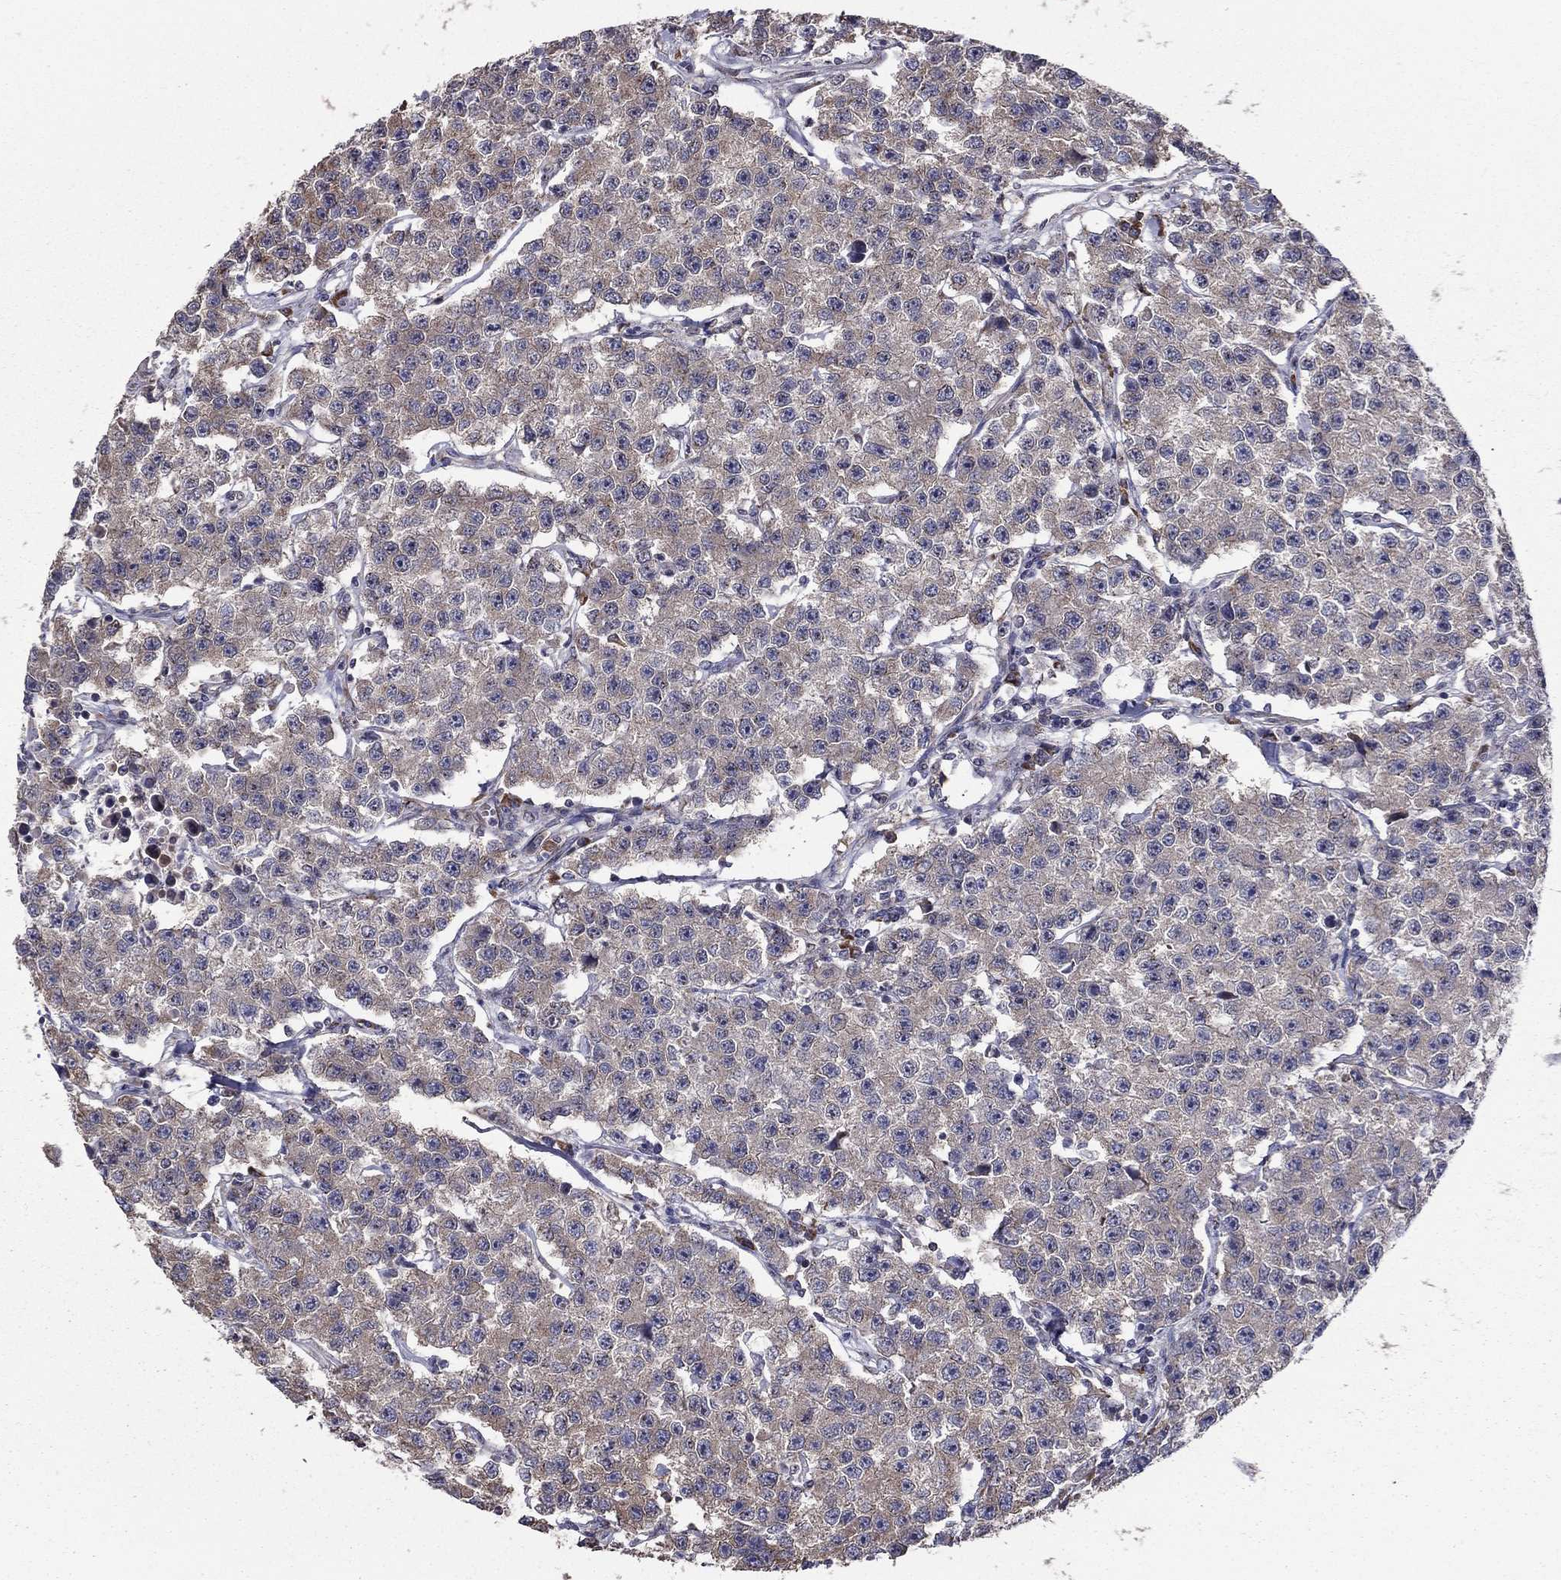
{"staining": {"intensity": "weak", "quantity": "<25%", "location": "cytoplasmic/membranous"}, "tissue": "testis cancer", "cell_type": "Tumor cells", "image_type": "cancer", "snomed": [{"axis": "morphology", "description": "Seminoma, NOS"}, {"axis": "topography", "description": "Testis"}], "caption": "Immunohistochemical staining of testis cancer demonstrates no significant expression in tumor cells. (DAB (3,3'-diaminobenzidine) immunohistochemistry visualized using brightfield microscopy, high magnification).", "gene": "NKIRAS1", "patient": {"sex": "male", "age": 59}}